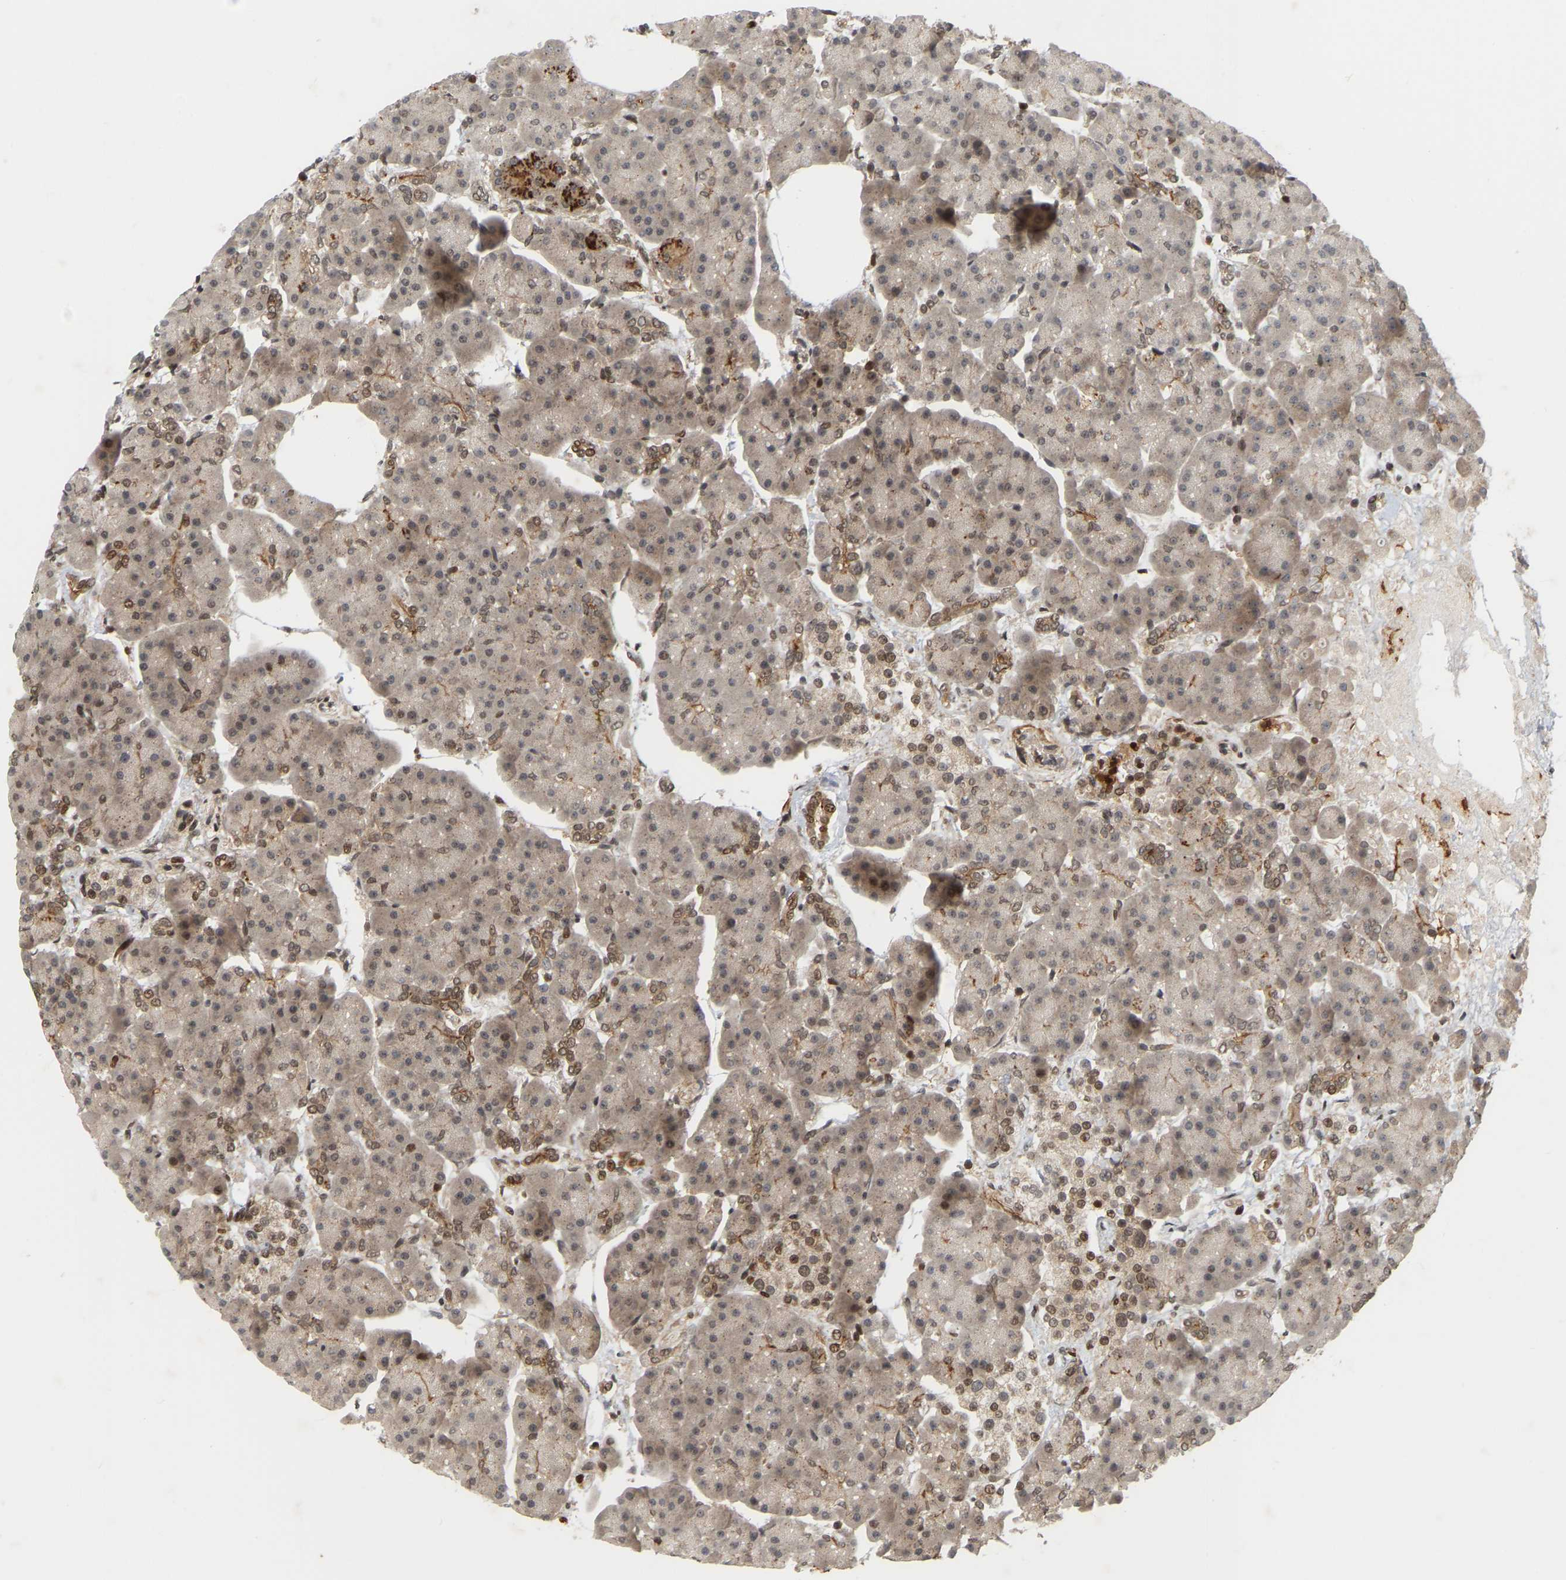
{"staining": {"intensity": "moderate", "quantity": "25%-75%", "location": "cytoplasmic/membranous"}, "tissue": "pancreas", "cell_type": "Exocrine glandular cells", "image_type": "normal", "snomed": [{"axis": "morphology", "description": "Normal tissue, NOS"}, {"axis": "topography", "description": "Pancreas"}], "caption": "Unremarkable pancreas displays moderate cytoplasmic/membranous positivity in approximately 25%-75% of exocrine glandular cells.", "gene": "NFE2L2", "patient": {"sex": "female", "age": 70}}